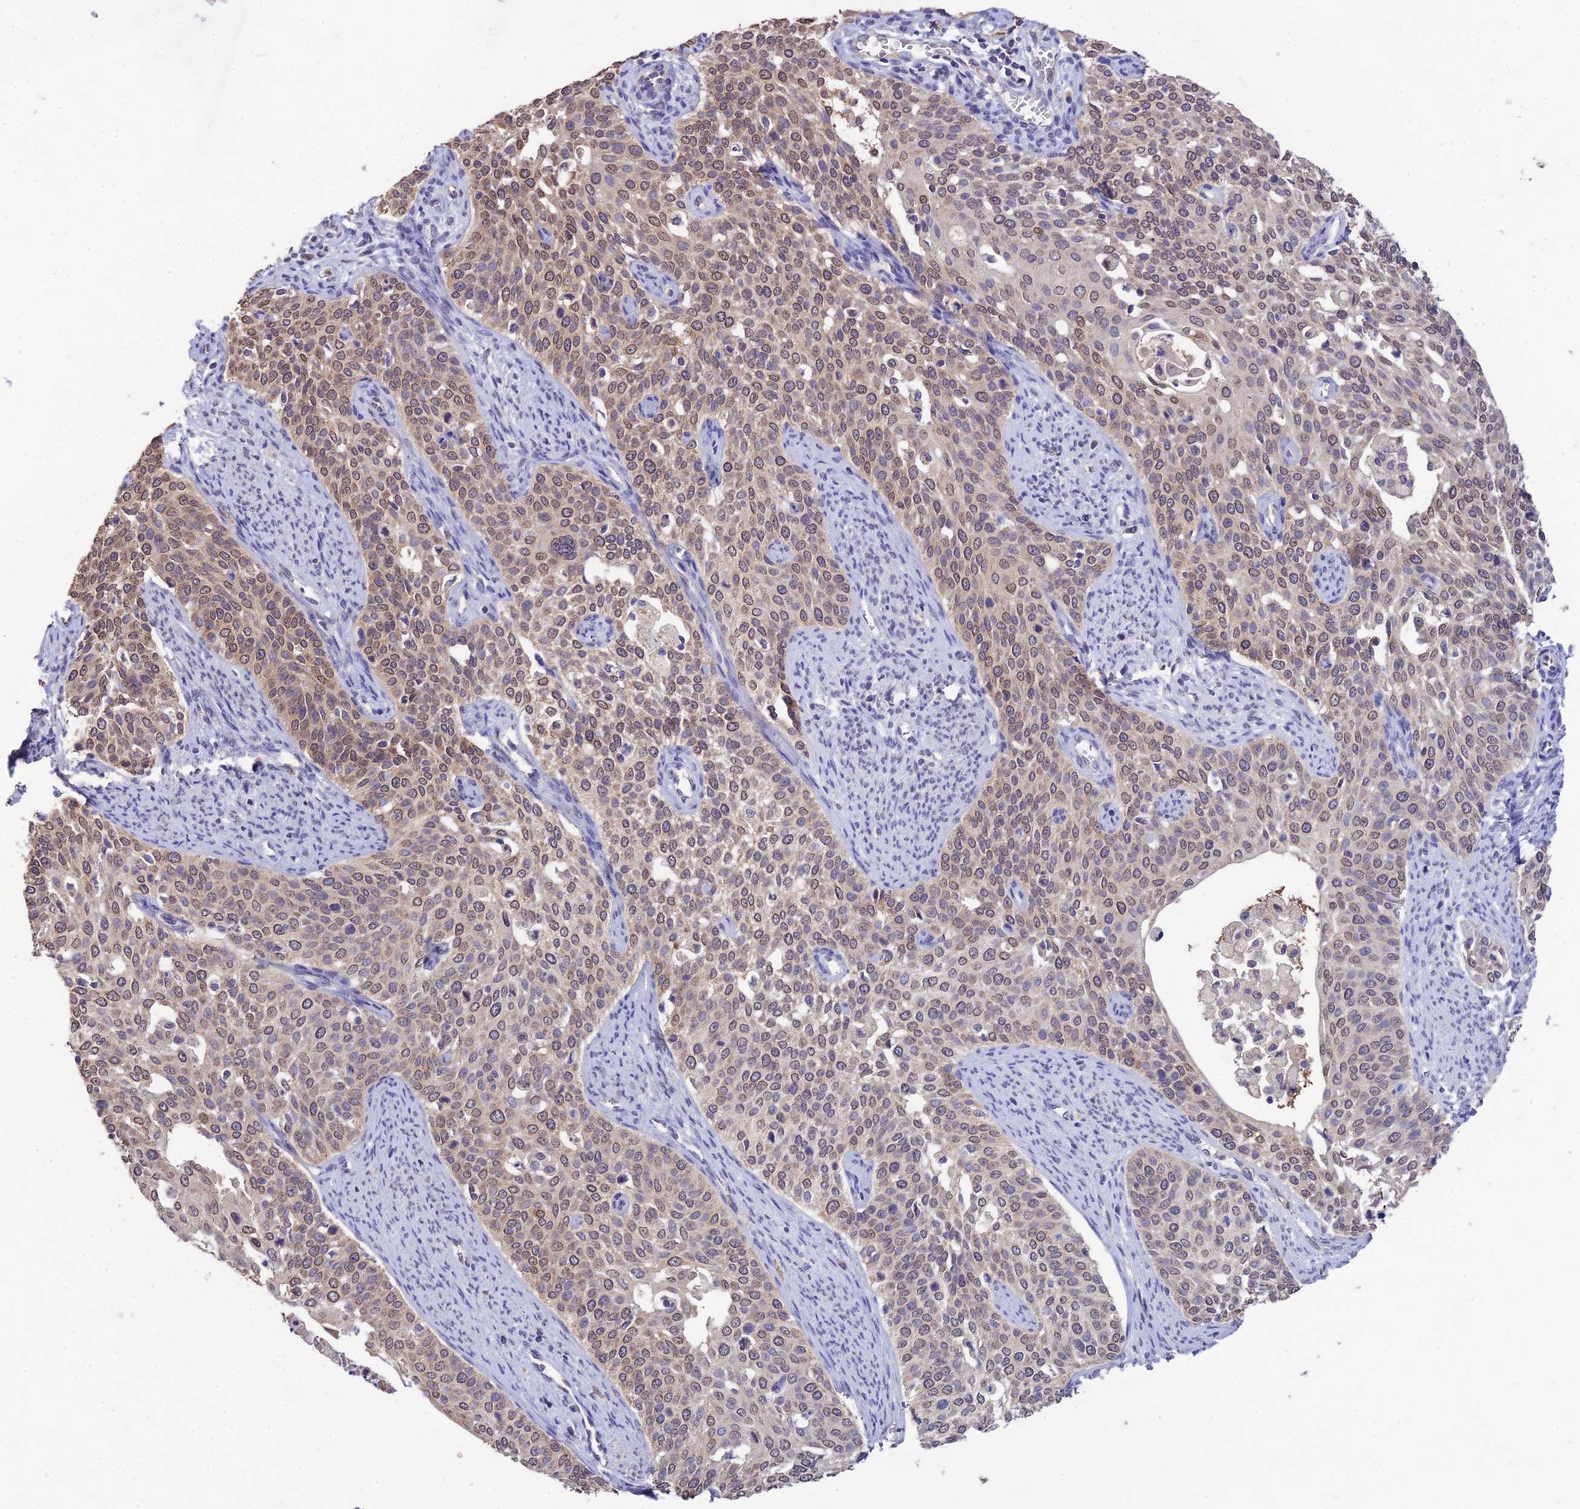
{"staining": {"intensity": "moderate", "quantity": ">75%", "location": "nuclear"}, "tissue": "cervical cancer", "cell_type": "Tumor cells", "image_type": "cancer", "snomed": [{"axis": "morphology", "description": "Squamous cell carcinoma, NOS"}, {"axis": "topography", "description": "Cervix"}], "caption": "Moderate nuclear expression for a protein is appreciated in approximately >75% of tumor cells of cervical cancer (squamous cell carcinoma) using immunohistochemistry.", "gene": "PGK1", "patient": {"sex": "female", "age": 44}}